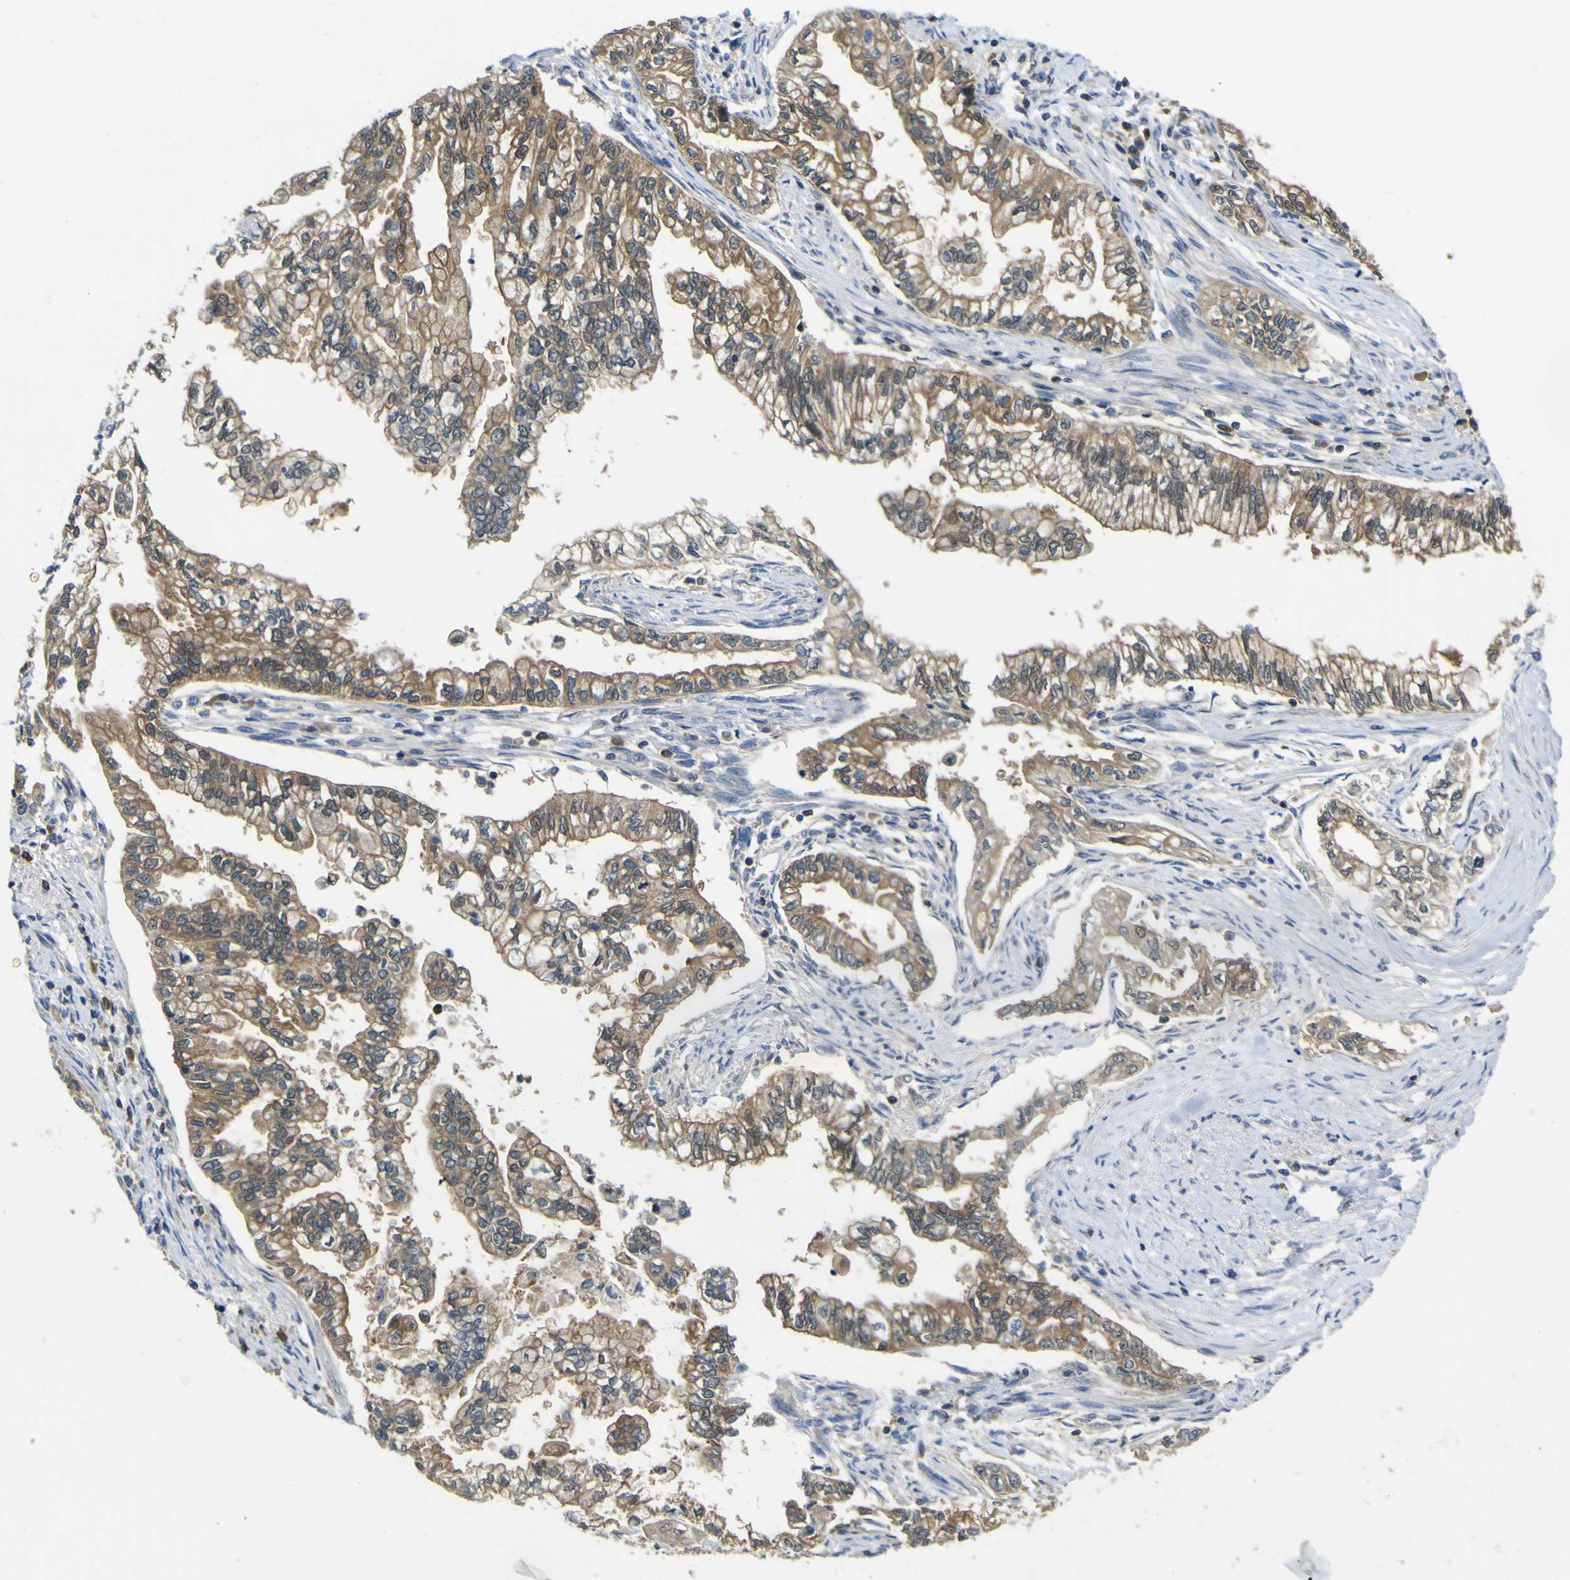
{"staining": {"intensity": "moderate", "quantity": ">75%", "location": "cytoplasmic/membranous"}, "tissue": "pancreatic cancer", "cell_type": "Tumor cells", "image_type": "cancer", "snomed": [{"axis": "morphology", "description": "Normal tissue, NOS"}, {"axis": "topography", "description": "Pancreas"}], "caption": "Protein expression analysis of pancreatic cancer demonstrates moderate cytoplasmic/membranous positivity in about >75% of tumor cells.", "gene": "EML2", "patient": {"sex": "male", "age": 42}}